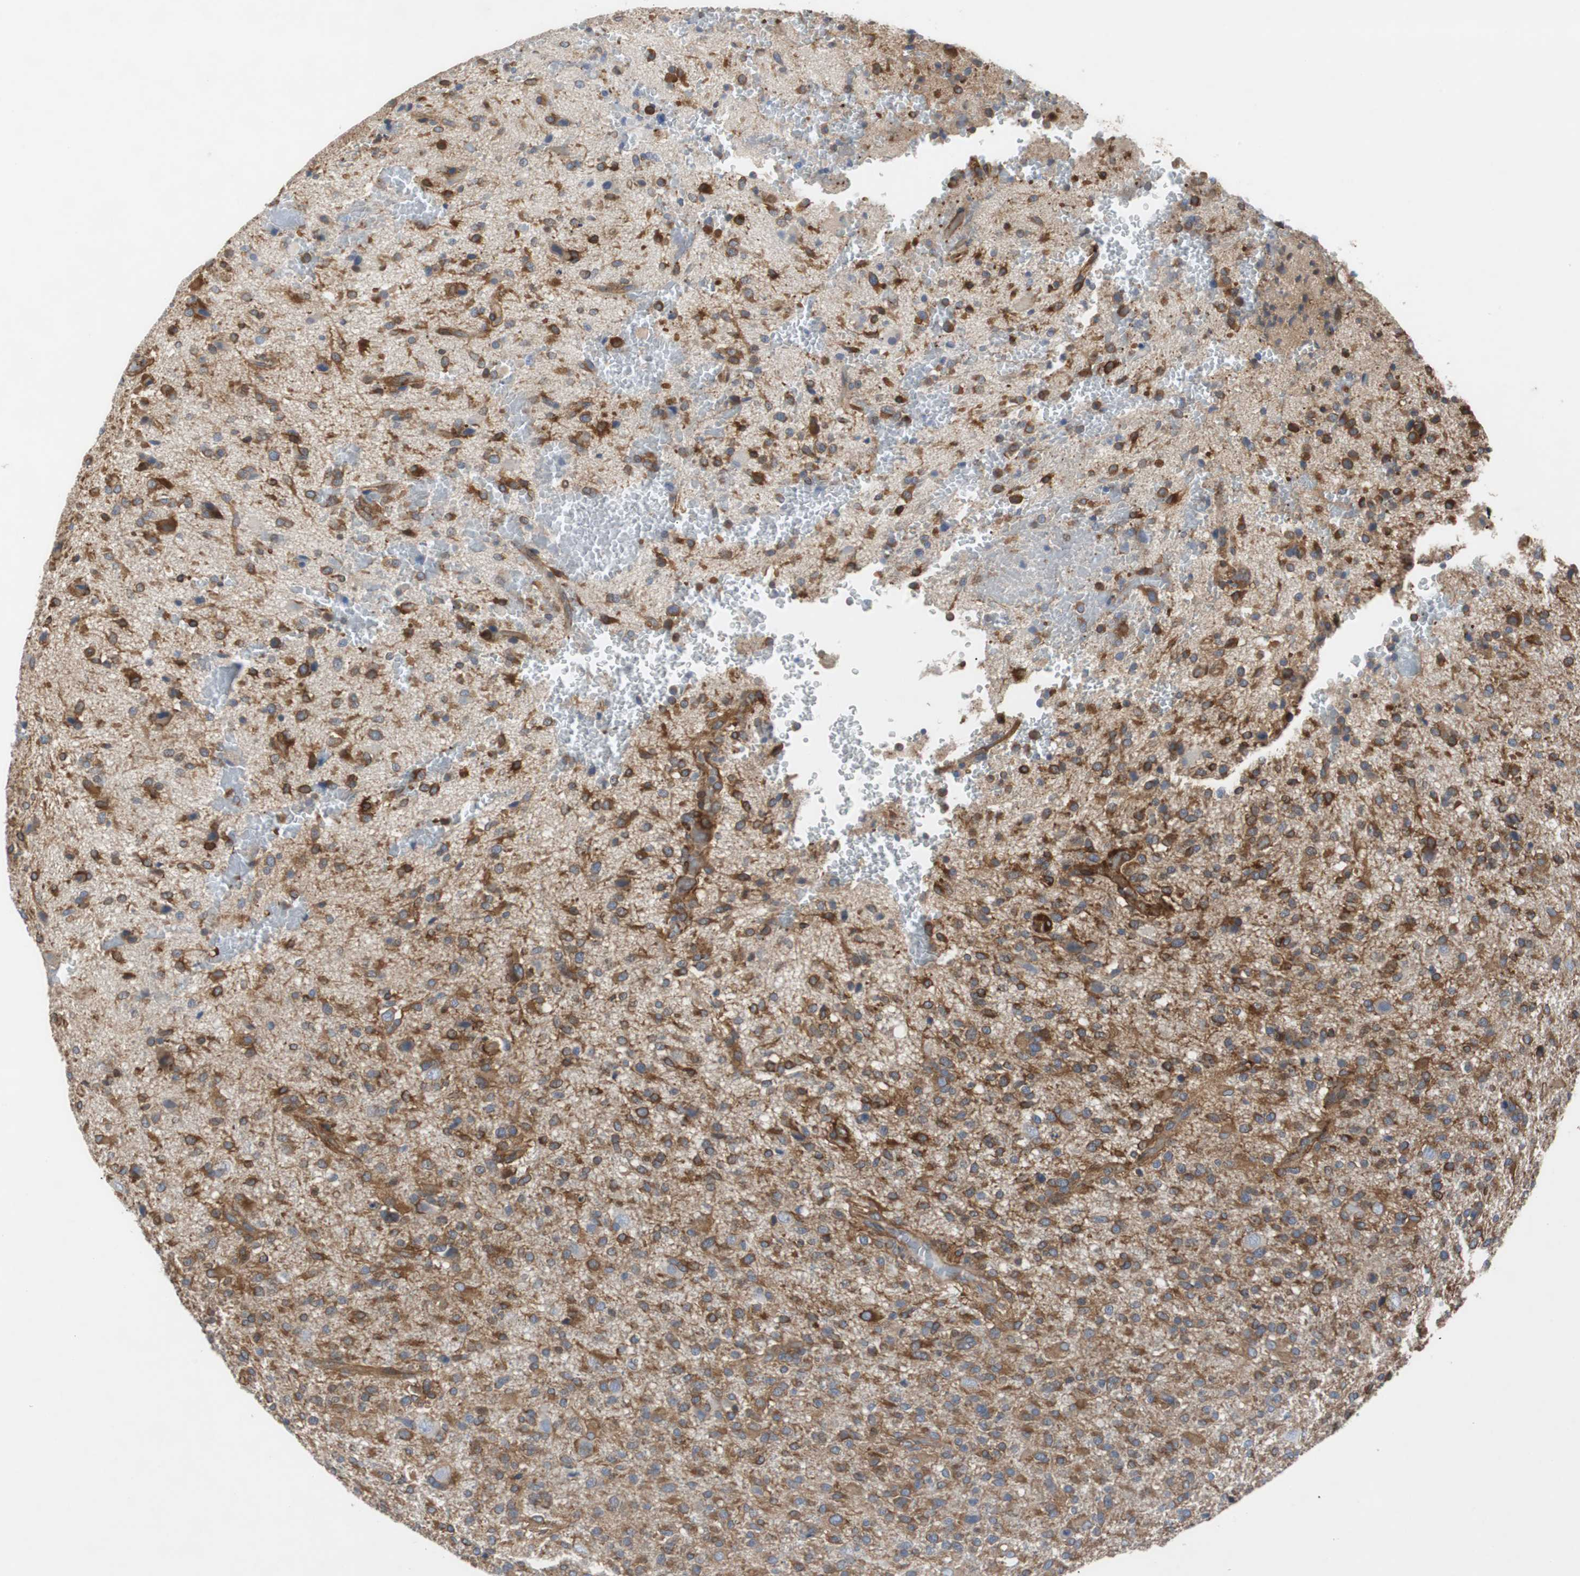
{"staining": {"intensity": "strong", "quantity": ">75%", "location": "cytoplasmic/membranous"}, "tissue": "glioma", "cell_type": "Tumor cells", "image_type": "cancer", "snomed": [{"axis": "morphology", "description": "Glioma, malignant, High grade"}, {"axis": "topography", "description": "Brain"}], "caption": "Immunohistochemistry micrograph of human glioma stained for a protein (brown), which shows high levels of strong cytoplasmic/membranous expression in approximately >75% of tumor cells.", "gene": "GYS1", "patient": {"sex": "male", "age": 71}}